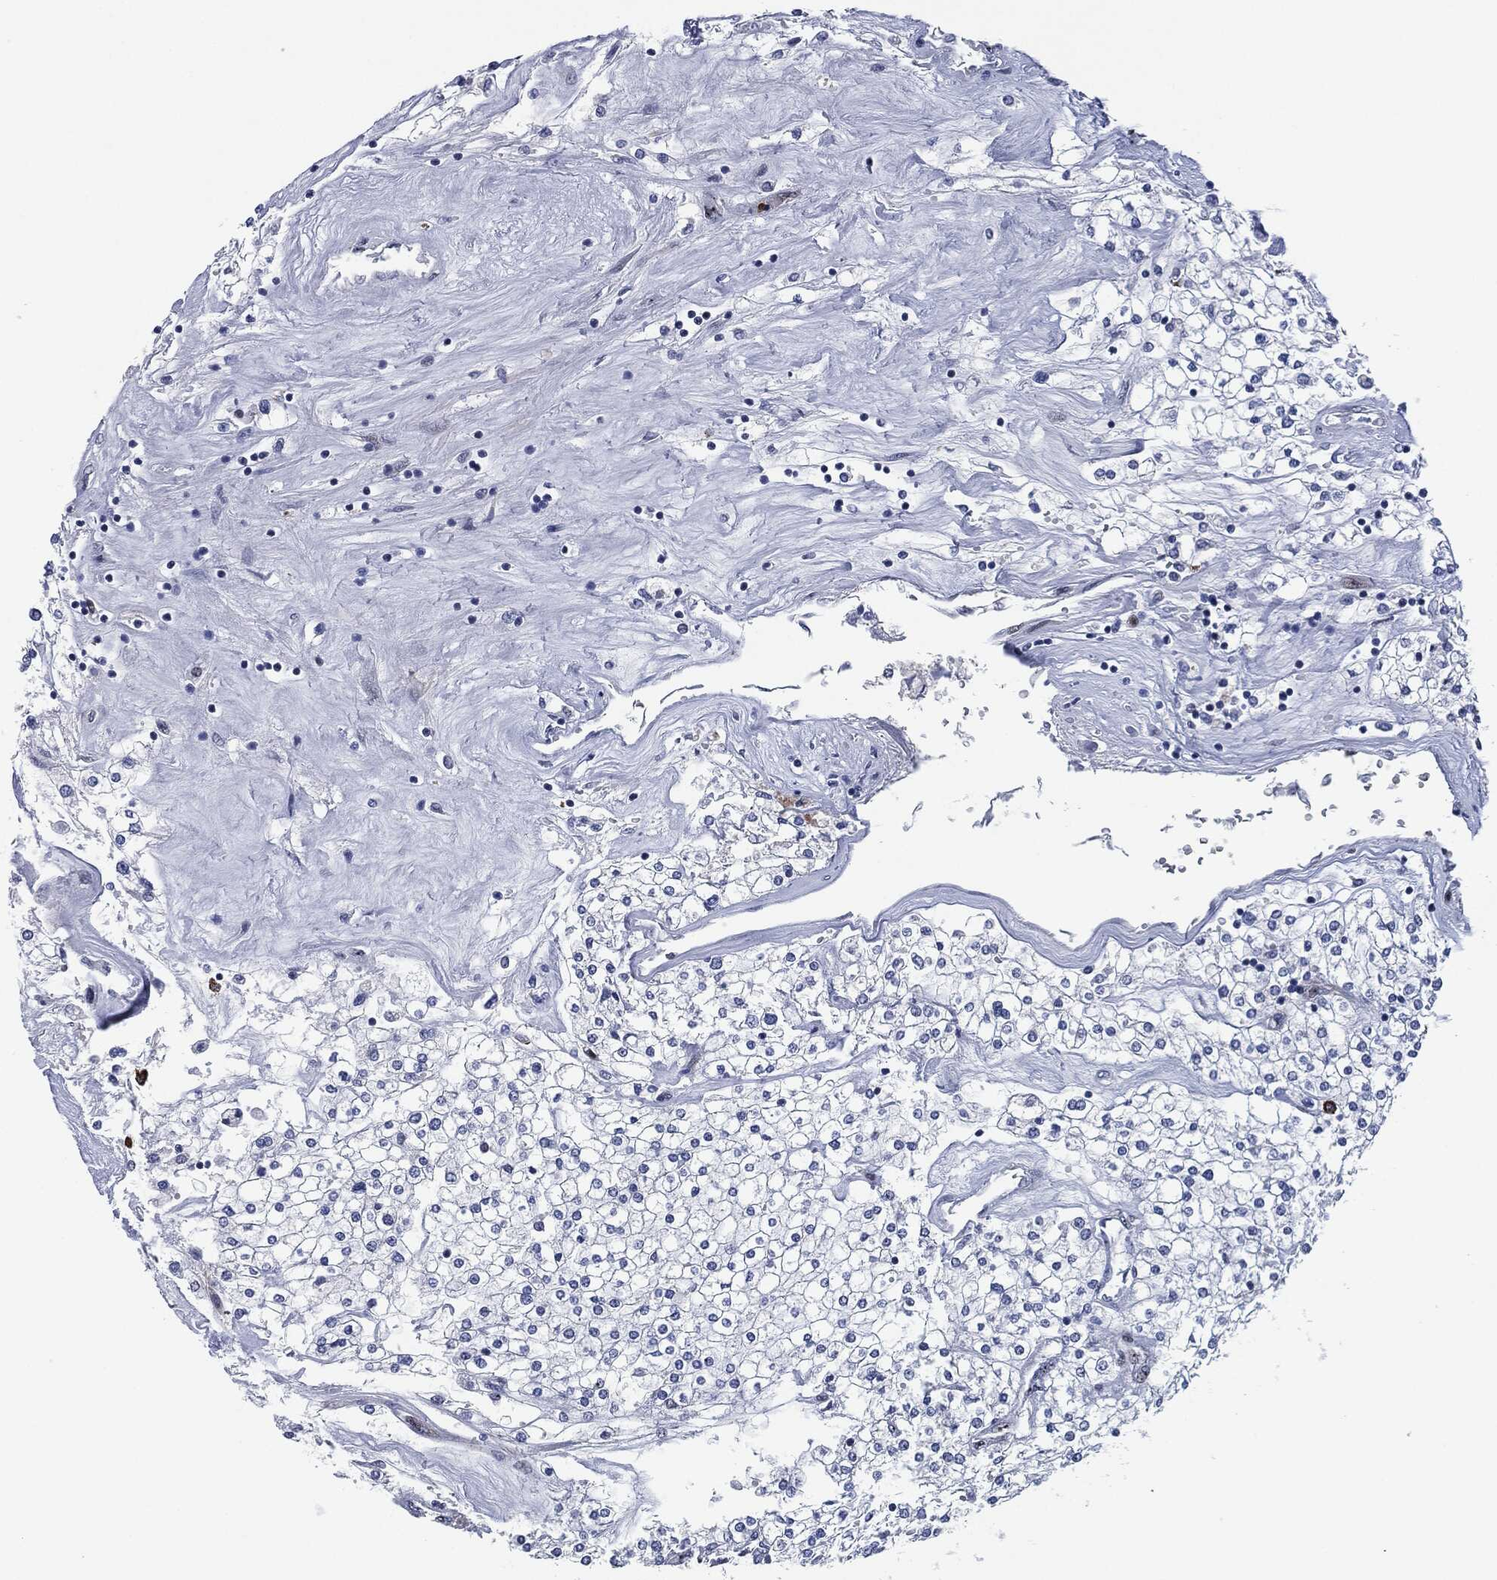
{"staining": {"intensity": "negative", "quantity": "none", "location": "none"}, "tissue": "renal cancer", "cell_type": "Tumor cells", "image_type": "cancer", "snomed": [{"axis": "morphology", "description": "Adenocarcinoma, NOS"}, {"axis": "topography", "description": "Kidney"}], "caption": "Tumor cells are negative for brown protein staining in adenocarcinoma (renal).", "gene": "MPO", "patient": {"sex": "male", "age": 80}}